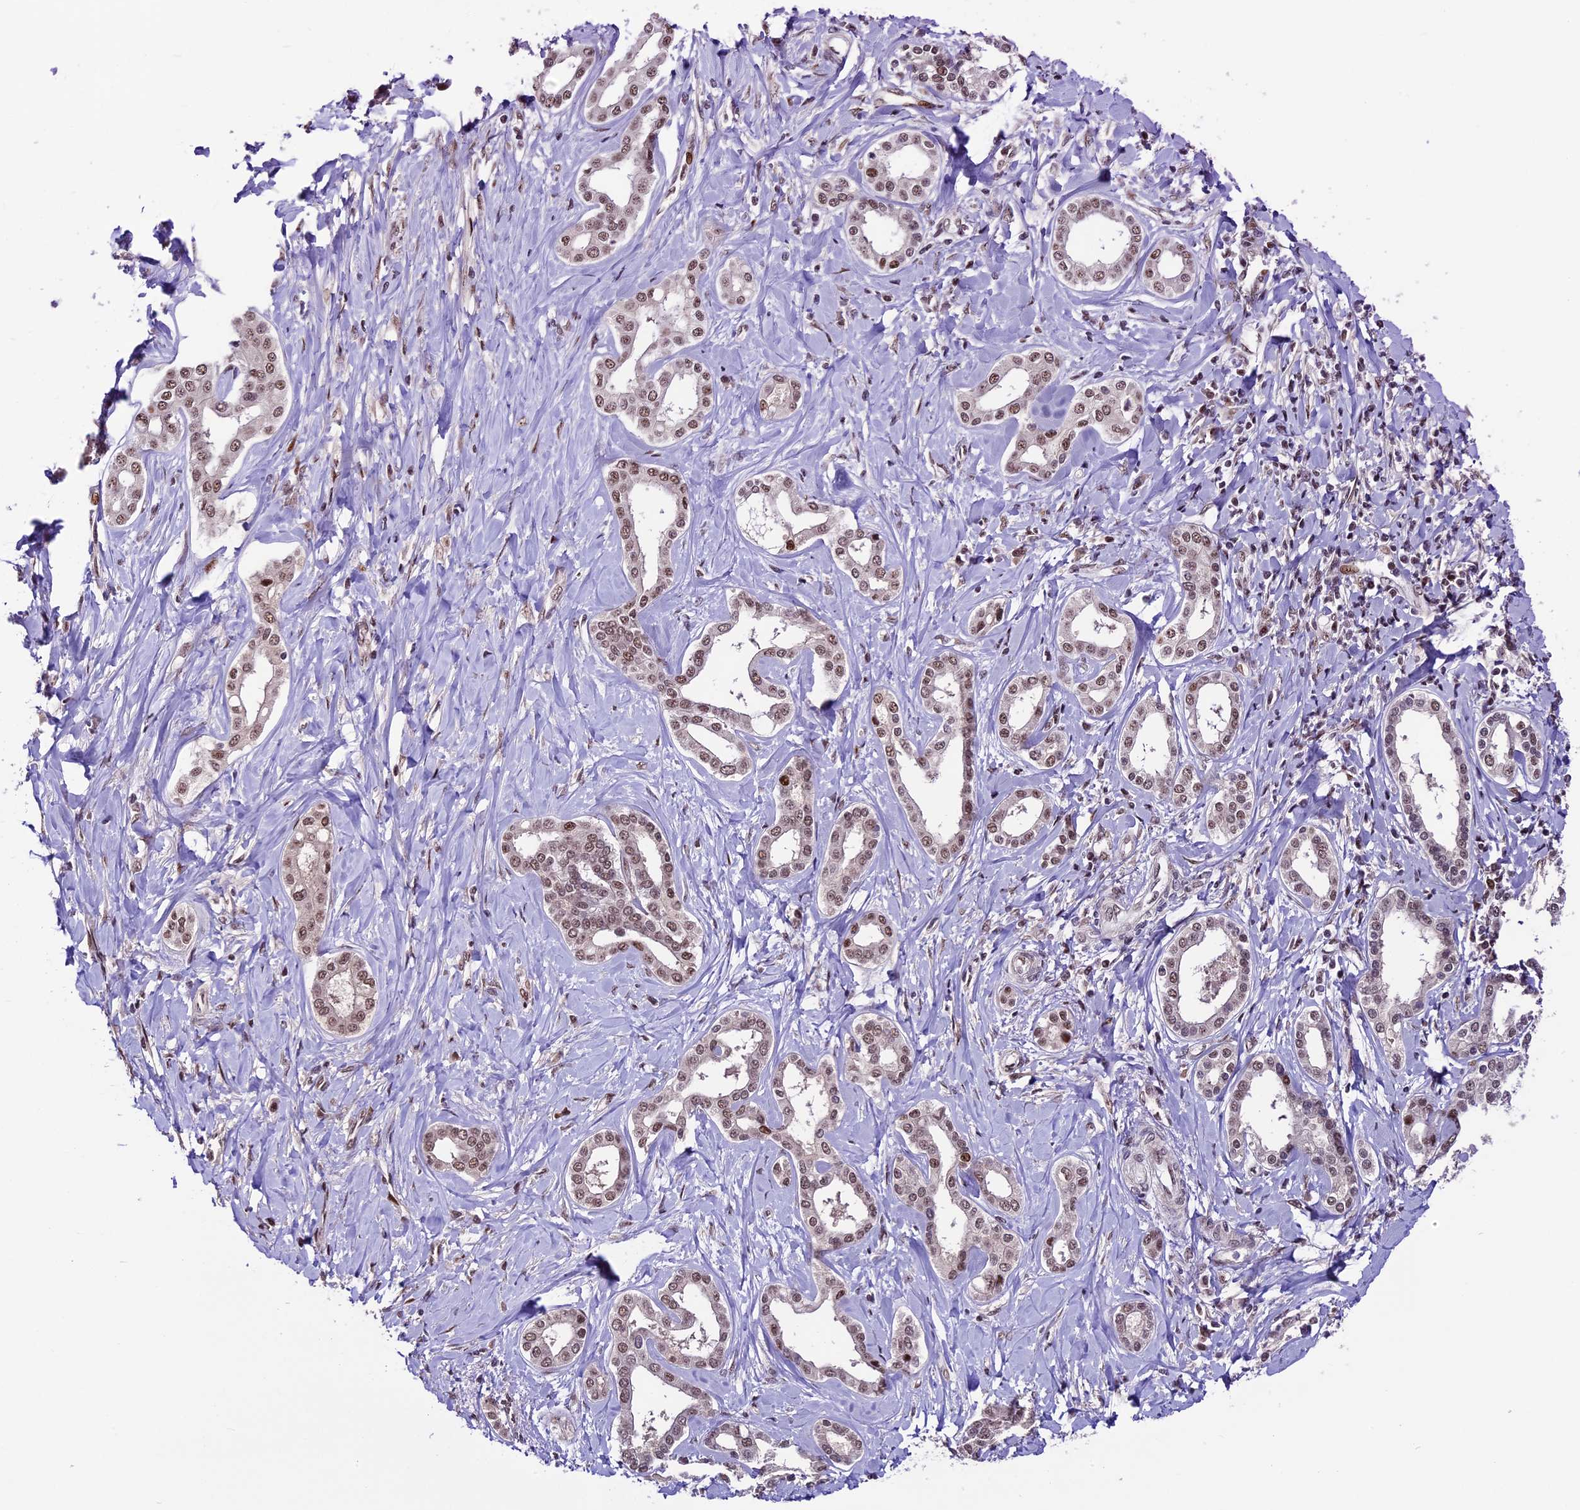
{"staining": {"intensity": "weak", "quantity": ">75%", "location": "nuclear"}, "tissue": "liver cancer", "cell_type": "Tumor cells", "image_type": "cancer", "snomed": [{"axis": "morphology", "description": "Cholangiocarcinoma"}, {"axis": "topography", "description": "Liver"}], "caption": "IHC histopathology image of neoplastic tissue: liver cancer (cholangiocarcinoma) stained using IHC reveals low levels of weak protein expression localized specifically in the nuclear of tumor cells, appearing as a nuclear brown color.", "gene": "TCP11L2", "patient": {"sex": "female", "age": 77}}